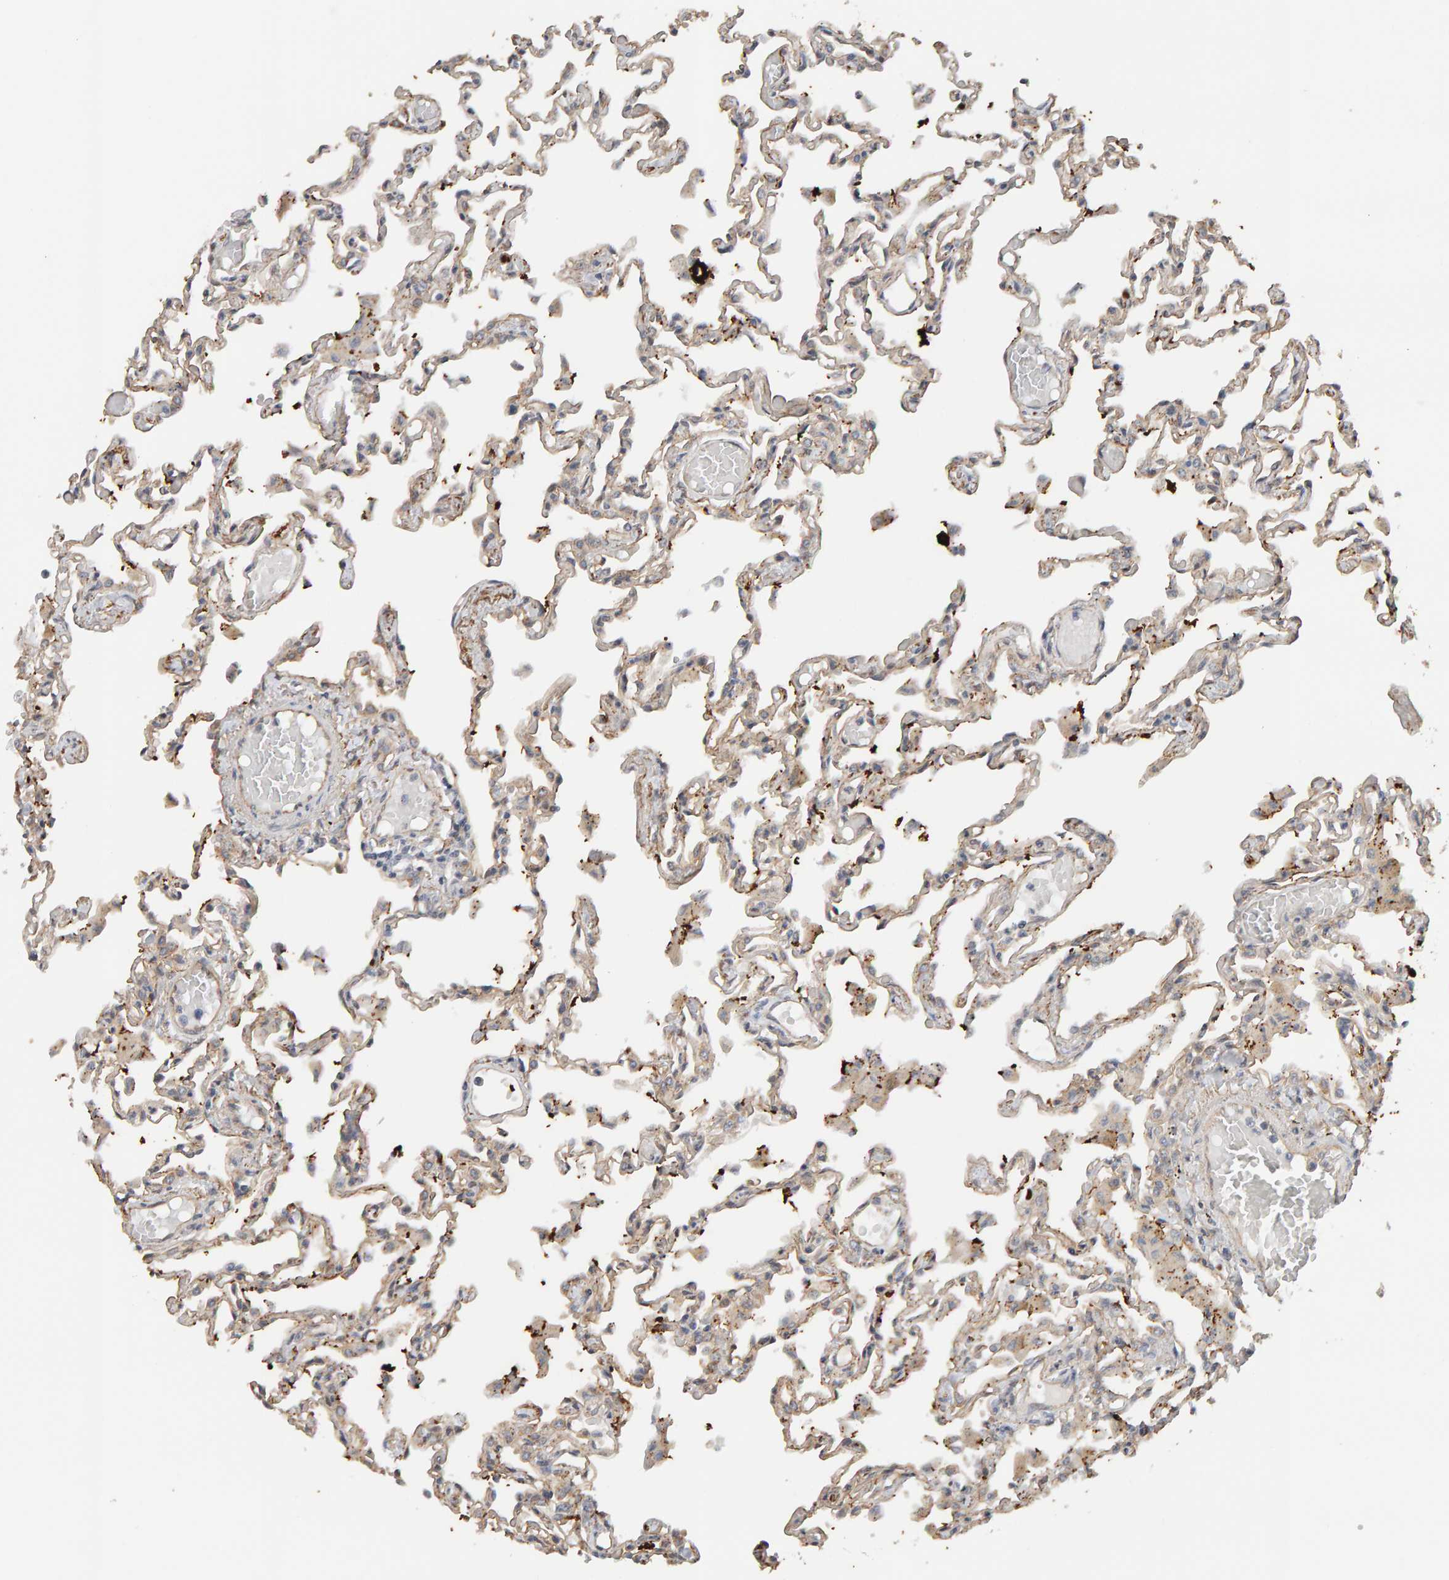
{"staining": {"intensity": "weak", "quantity": "<25%", "location": "cytoplasmic/membranous"}, "tissue": "lung", "cell_type": "Alveolar cells", "image_type": "normal", "snomed": [{"axis": "morphology", "description": "Normal tissue, NOS"}, {"axis": "topography", "description": "Bronchus"}, {"axis": "topography", "description": "Lung"}], "caption": "IHC of normal human lung displays no positivity in alveolar cells.", "gene": "PPP1R16A", "patient": {"sex": "female", "age": 49}}